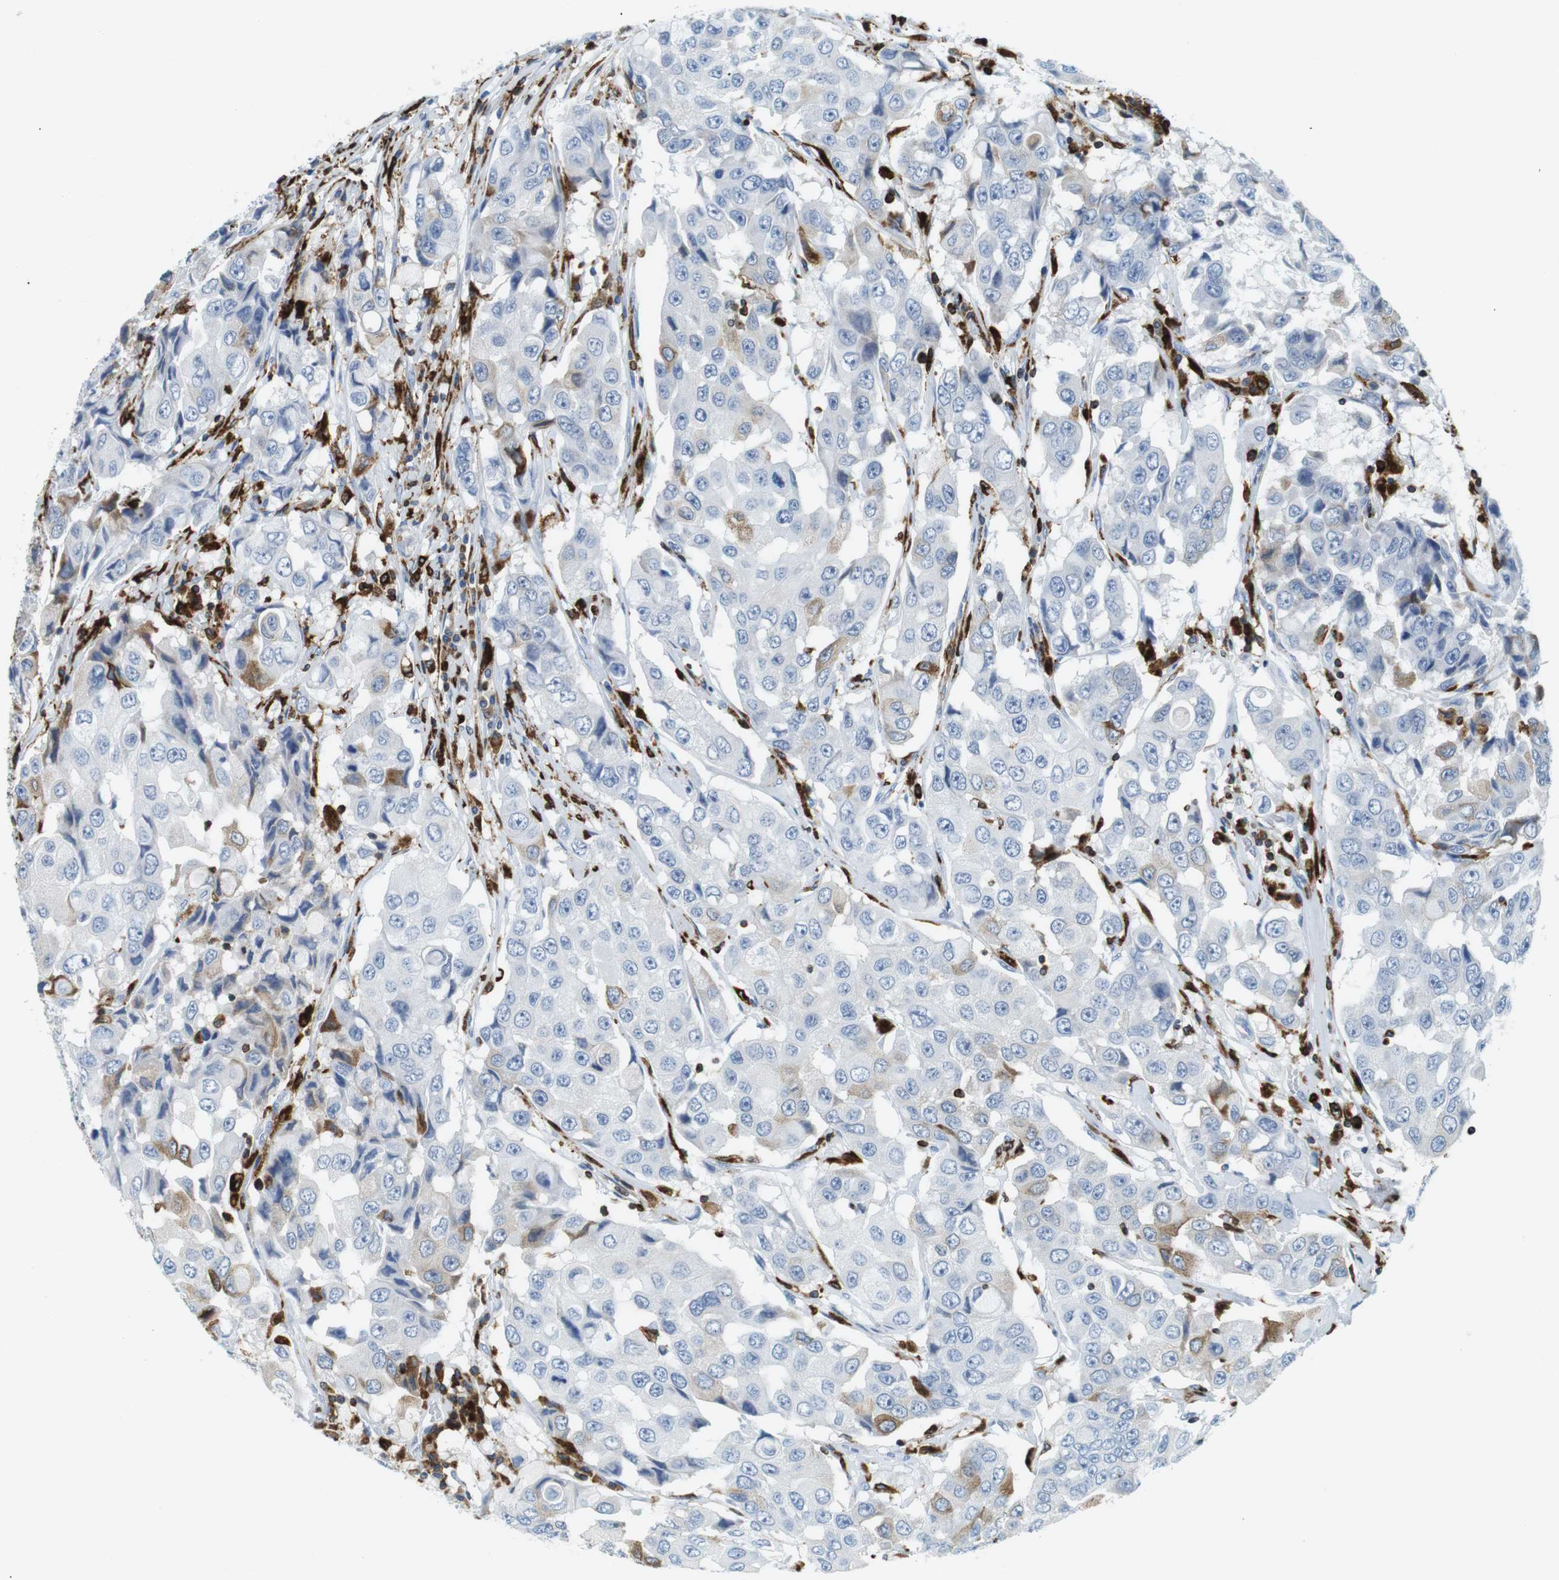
{"staining": {"intensity": "negative", "quantity": "none", "location": "none"}, "tissue": "breast cancer", "cell_type": "Tumor cells", "image_type": "cancer", "snomed": [{"axis": "morphology", "description": "Duct carcinoma"}, {"axis": "topography", "description": "Breast"}], "caption": "Tumor cells show no significant expression in infiltrating ductal carcinoma (breast).", "gene": "CIITA", "patient": {"sex": "female", "age": 27}}